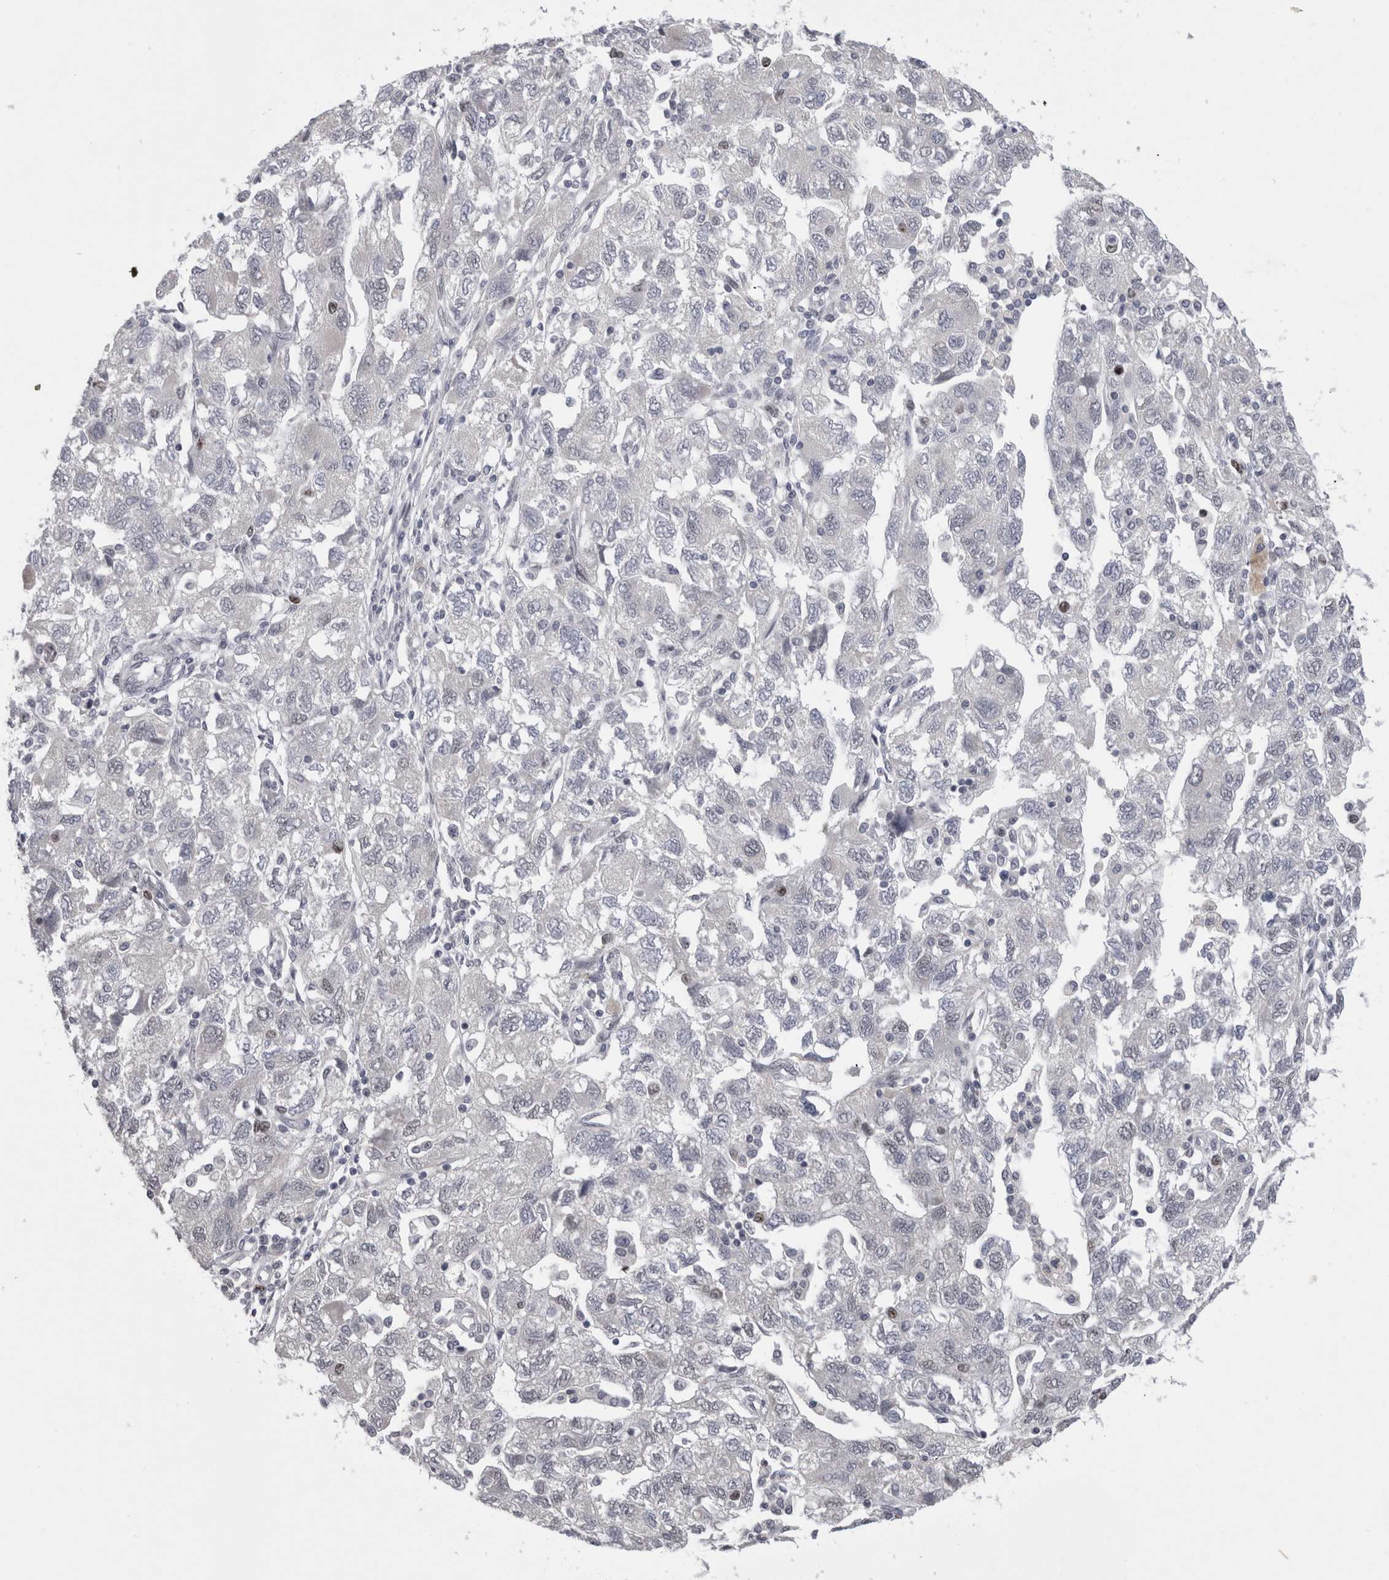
{"staining": {"intensity": "weak", "quantity": "<25%", "location": "nuclear"}, "tissue": "ovarian cancer", "cell_type": "Tumor cells", "image_type": "cancer", "snomed": [{"axis": "morphology", "description": "Carcinoma, NOS"}, {"axis": "morphology", "description": "Cystadenocarcinoma, serous, NOS"}, {"axis": "topography", "description": "Ovary"}], "caption": "This is an IHC photomicrograph of human ovarian serous cystadenocarcinoma. There is no staining in tumor cells.", "gene": "KIF18B", "patient": {"sex": "female", "age": 69}}